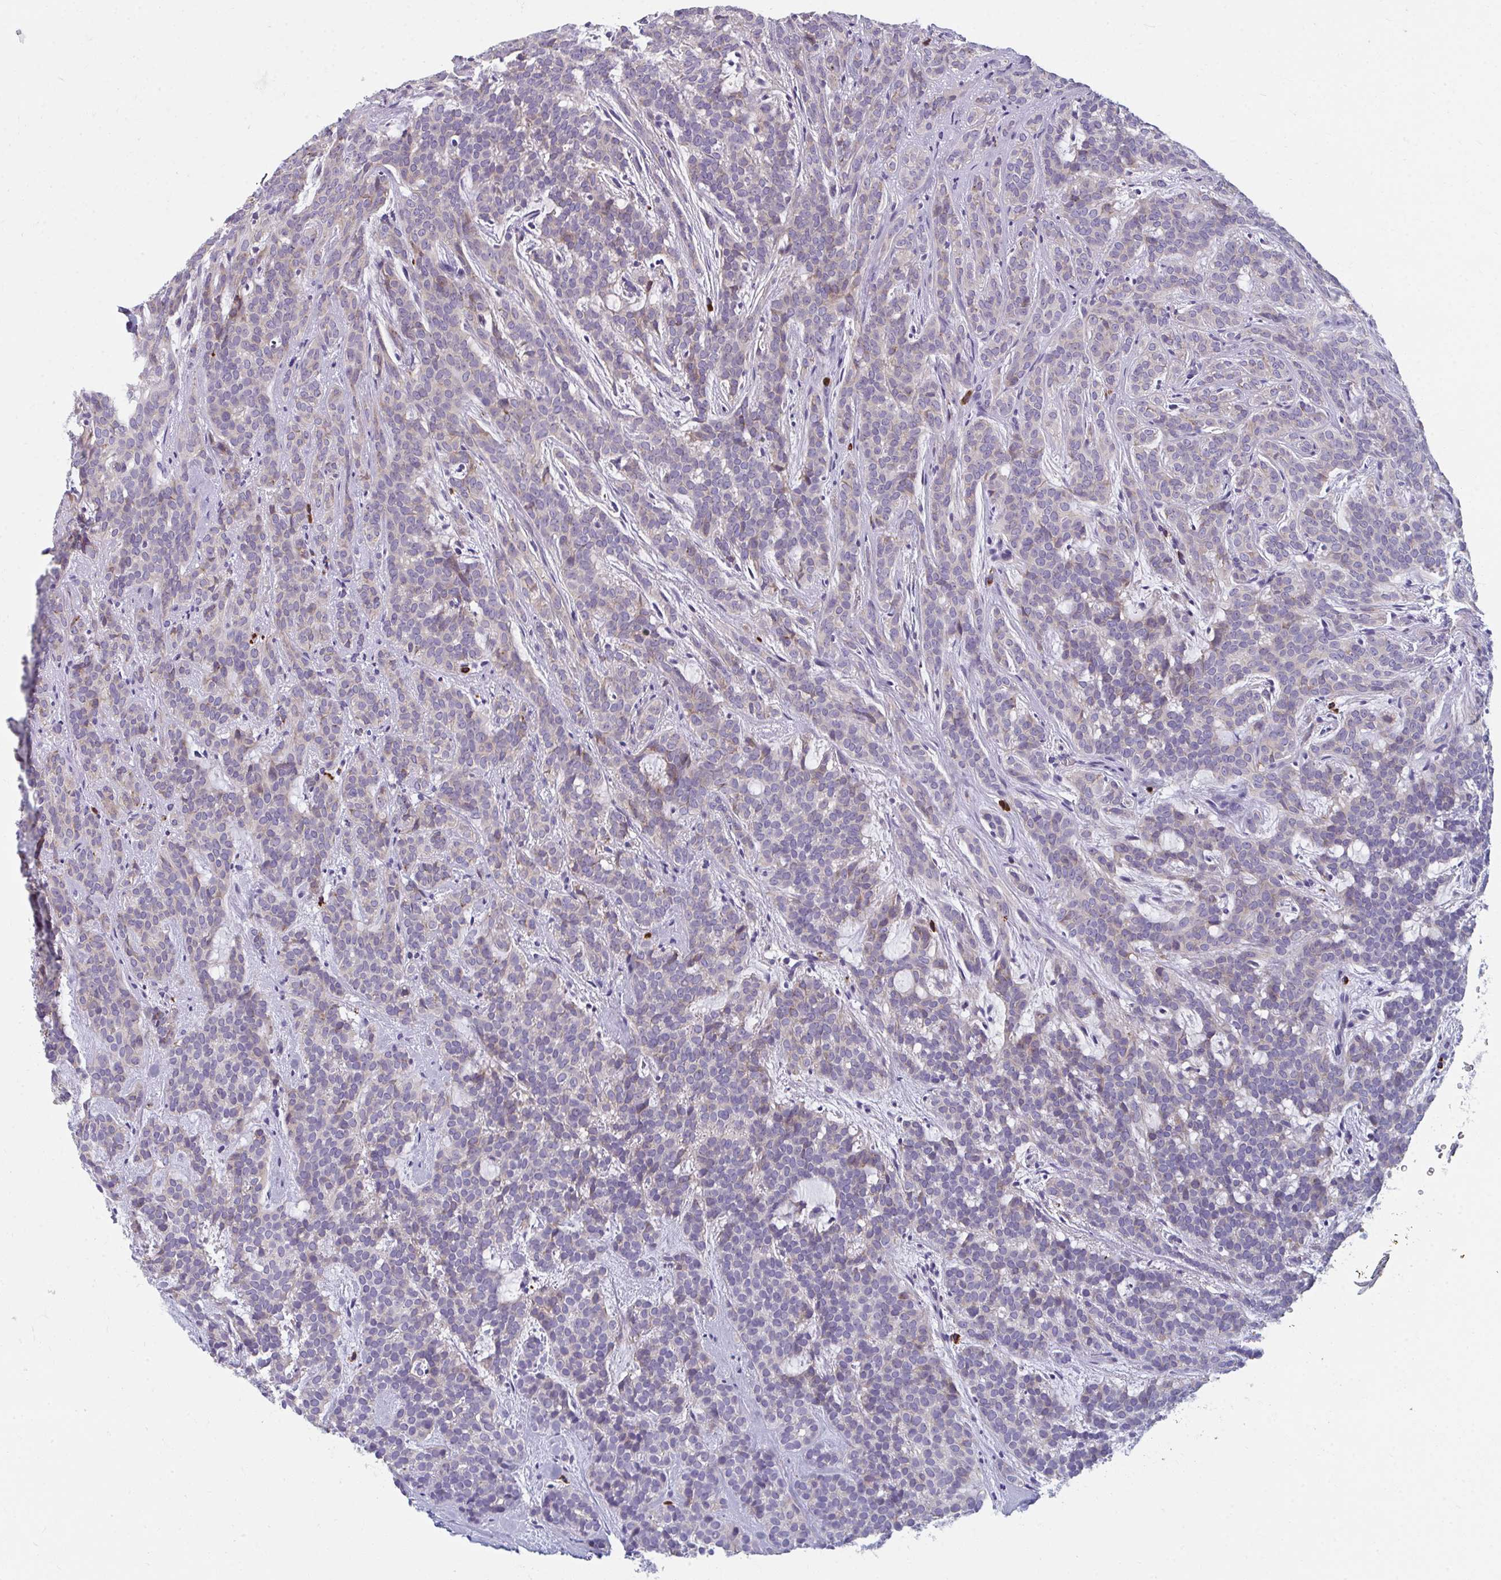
{"staining": {"intensity": "weak", "quantity": "<25%", "location": "cytoplasmic/membranous"}, "tissue": "head and neck cancer", "cell_type": "Tumor cells", "image_type": "cancer", "snomed": [{"axis": "morphology", "description": "Normal tissue, NOS"}, {"axis": "morphology", "description": "Adenocarcinoma, NOS"}, {"axis": "topography", "description": "Oral tissue"}, {"axis": "topography", "description": "Head-Neck"}], "caption": "DAB (3,3'-diaminobenzidine) immunohistochemical staining of human head and neck adenocarcinoma exhibits no significant expression in tumor cells.", "gene": "EIF1AD", "patient": {"sex": "female", "age": 57}}